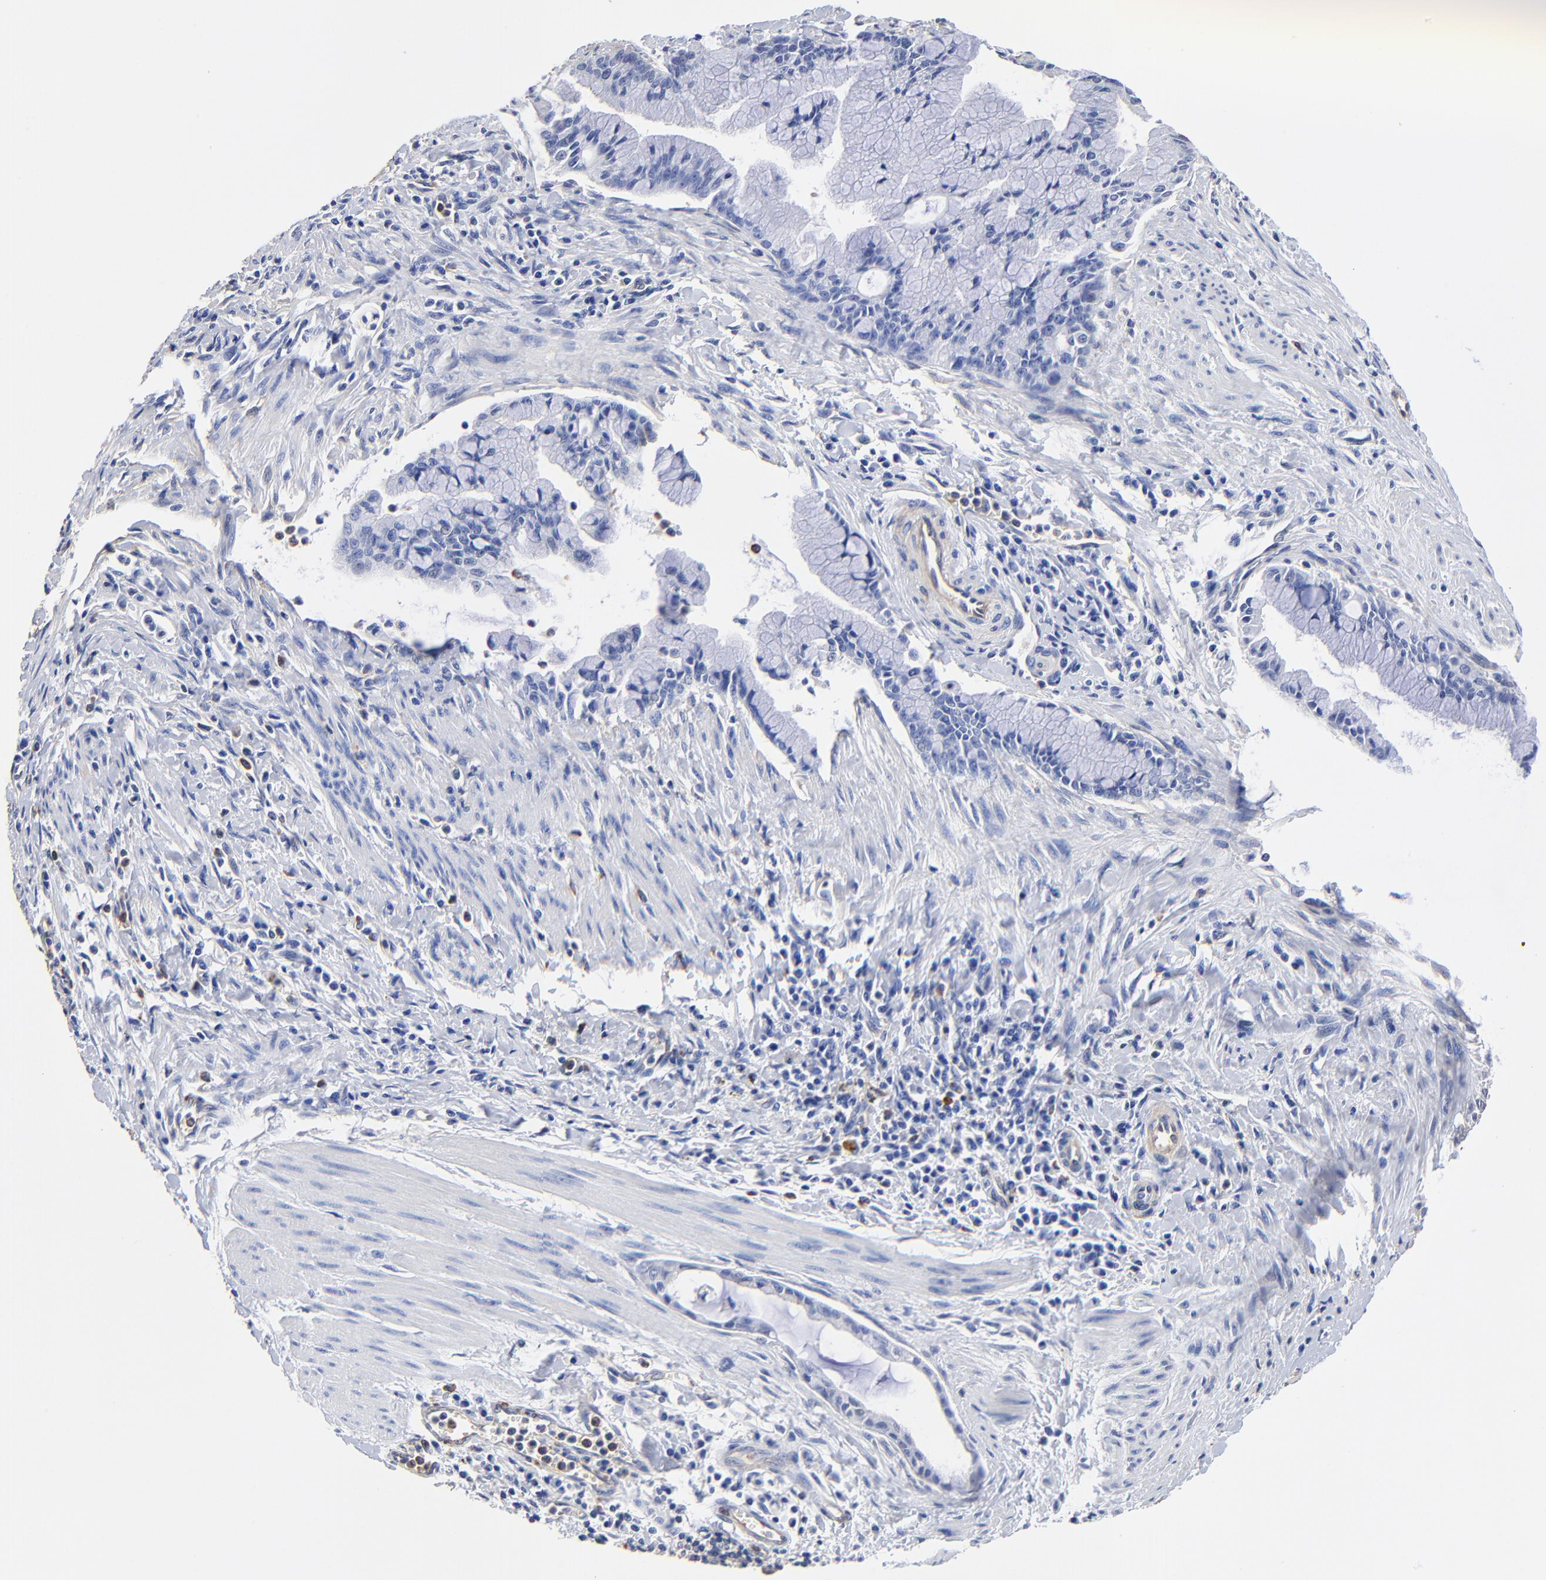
{"staining": {"intensity": "negative", "quantity": "none", "location": "none"}, "tissue": "pancreatic cancer", "cell_type": "Tumor cells", "image_type": "cancer", "snomed": [{"axis": "morphology", "description": "Adenocarcinoma, NOS"}, {"axis": "topography", "description": "Pancreas"}], "caption": "The image exhibits no staining of tumor cells in pancreatic cancer (adenocarcinoma).", "gene": "TAGLN2", "patient": {"sex": "male", "age": 59}}